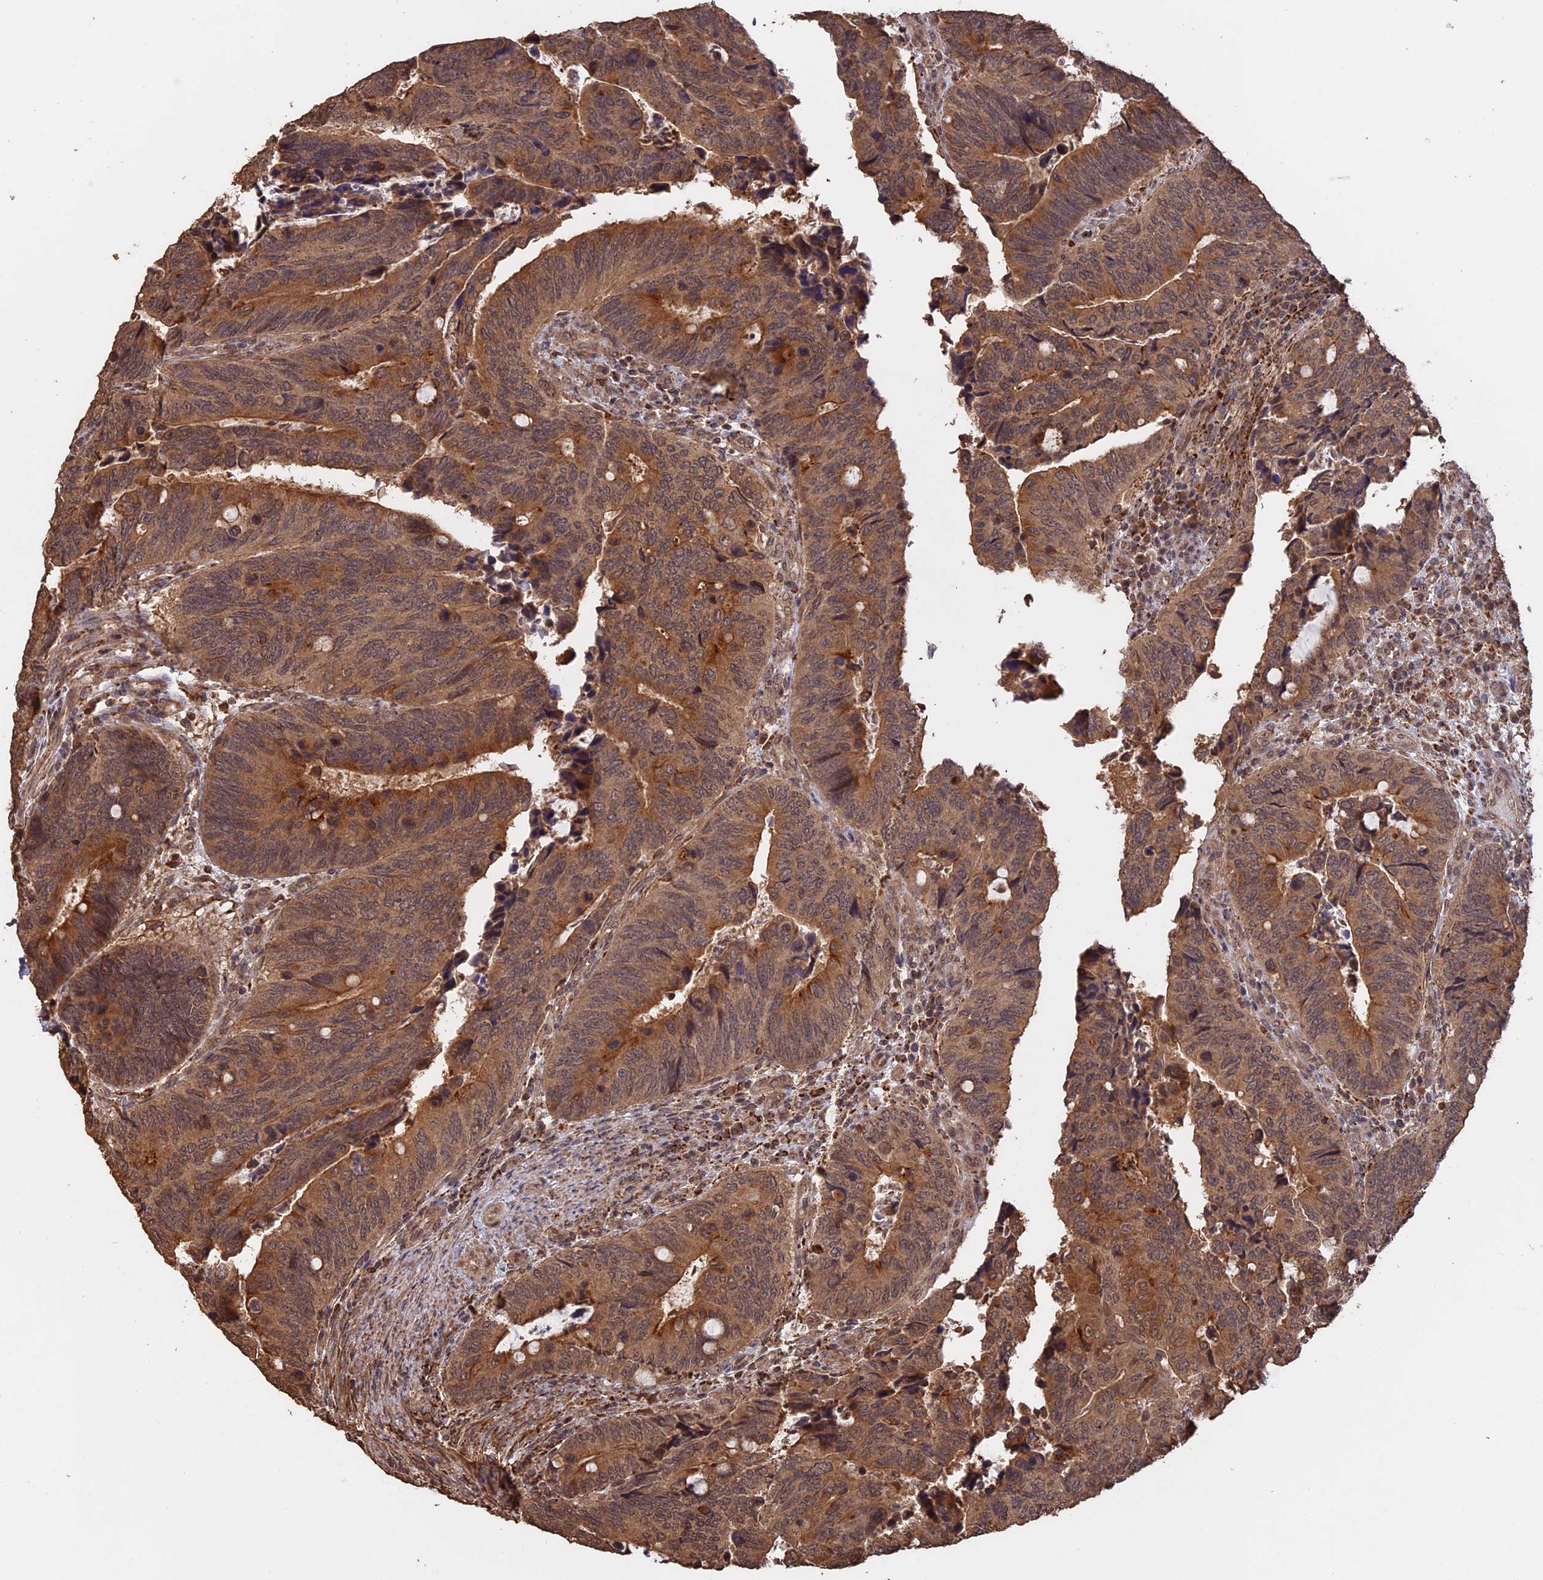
{"staining": {"intensity": "moderate", "quantity": ">75%", "location": "cytoplasmic/membranous"}, "tissue": "colorectal cancer", "cell_type": "Tumor cells", "image_type": "cancer", "snomed": [{"axis": "morphology", "description": "Adenocarcinoma, NOS"}, {"axis": "topography", "description": "Colon"}], "caption": "This is an image of IHC staining of colorectal cancer, which shows moderate expression in the cytoplasmic/membranous of tumor cells.", "gene": "FAM210B", "patient": {"sex": "male", "age": 87}}